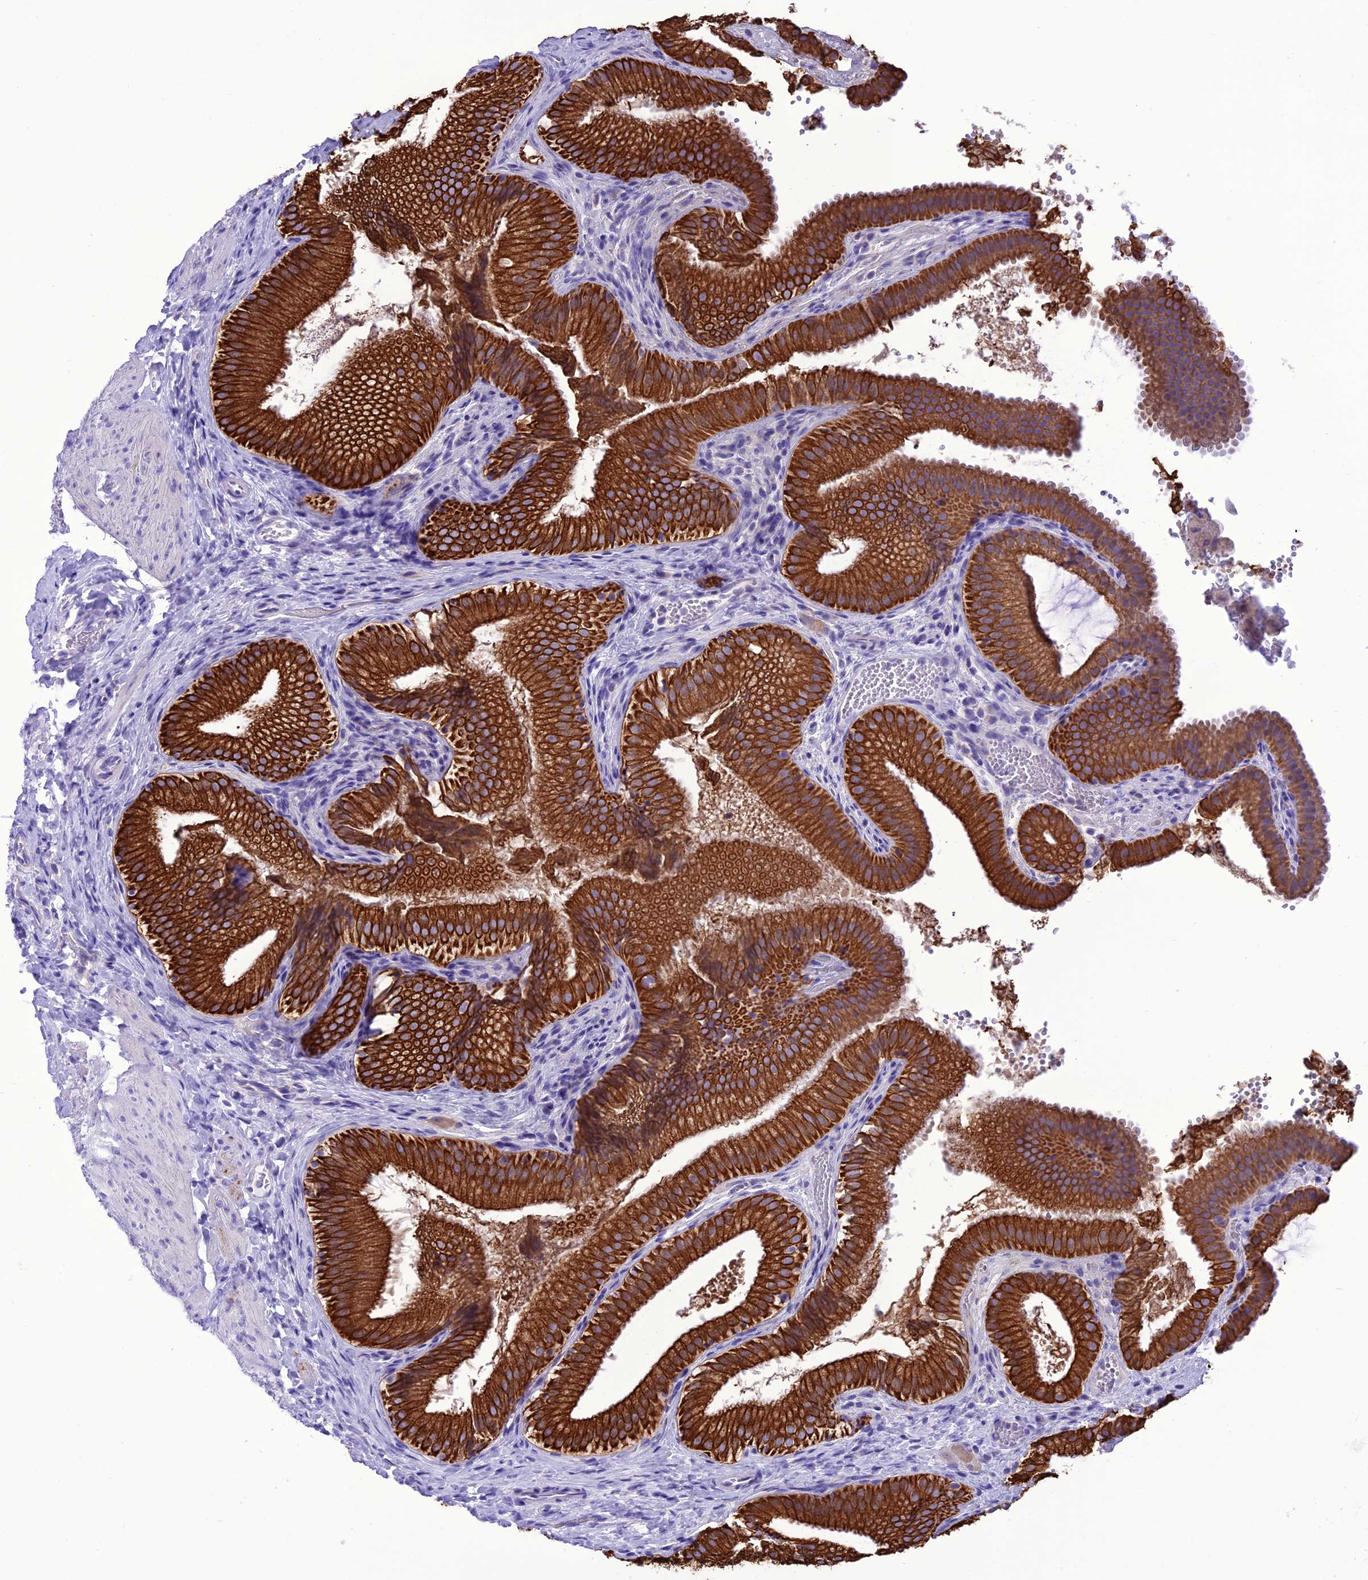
{"staining": {"intensity": "strong", "quantity": ">75%", "location": "cytoplasmic/membranous"}, "tissue": "gallbladder", "cell_type": "Glandular cells", "image_type": "normal", "snomed": [{"axis": "morphology", "description": "Normal tissue, NOS"}, {"axis": "topography", "description": "Gallbladder"}], "caption": "DAB (3,3'-diaminobenzidine) immunohistochemical staining of normal human gallbladder shows strong cytoplasmic/membranous protein staining in approximately >75% of glandular cells. (DAB IHC, brown staining for protein, blue staining for nuclei).", "gene": "VPS52", "patient": {"sex": "female", "age": 30}}